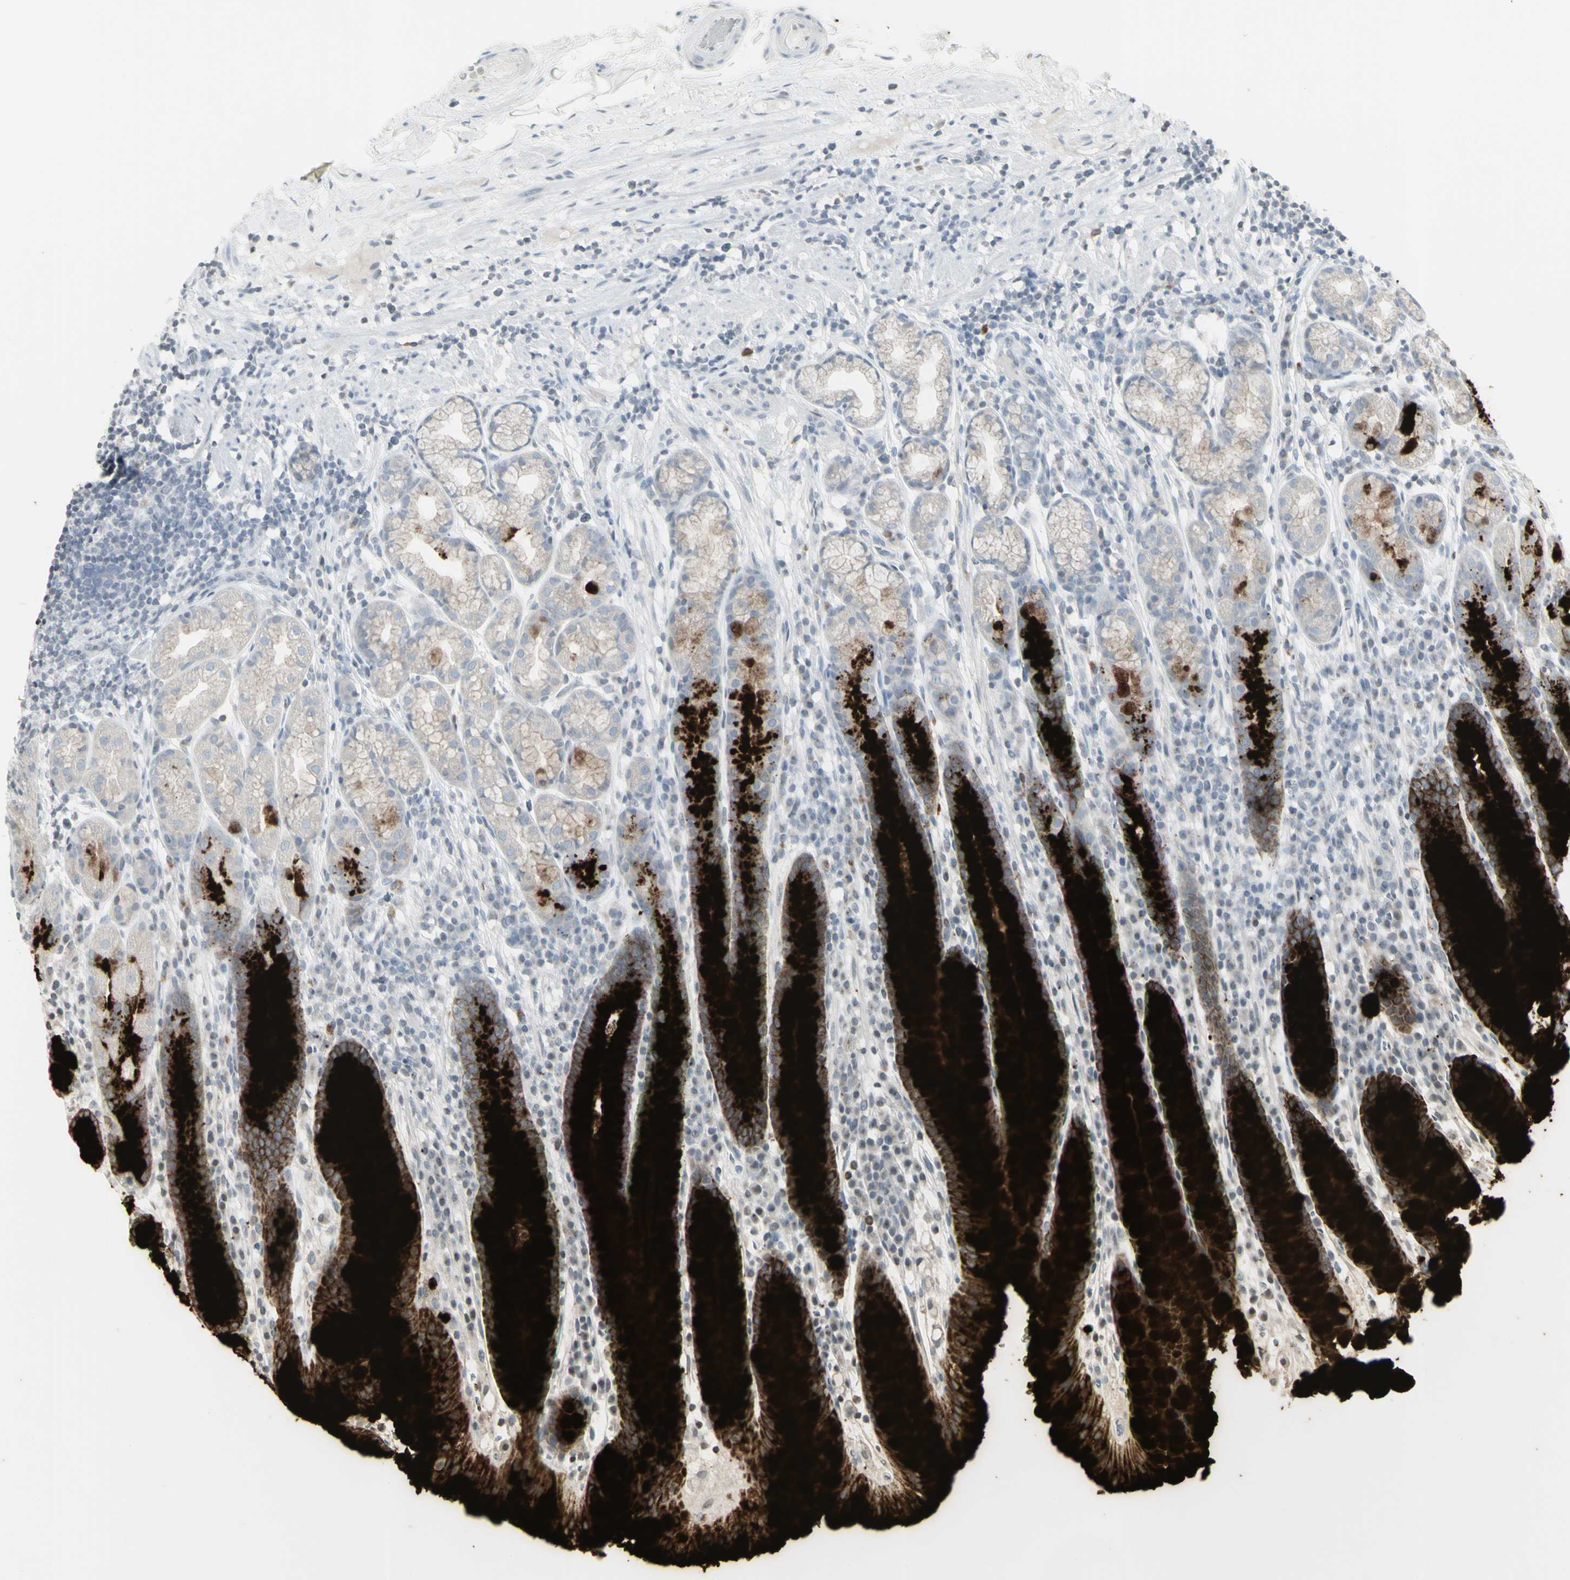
{"staining": {"intensity": "strong", "quantity": "25%-75%", "location": "cytoplasmic/membranous"}, "tissue": "stomach", "cell_type": "Glandular cells", "image_type": "normal", "snomed": [{"axis": "morphology", "description": "Normal tissue, NOS"}, {"axis": "topography", "description": "Stomach, lower"}], "caption": "An immunohistochemistry (IHC) photomicrograph of normal tissue is shown. Protein staining in brown labels strong cytoplasmic/membranous positivity in stomach within glandular cells.", "gene": "MUC5AC", "patient": {"sex": "male", "age": 52}}